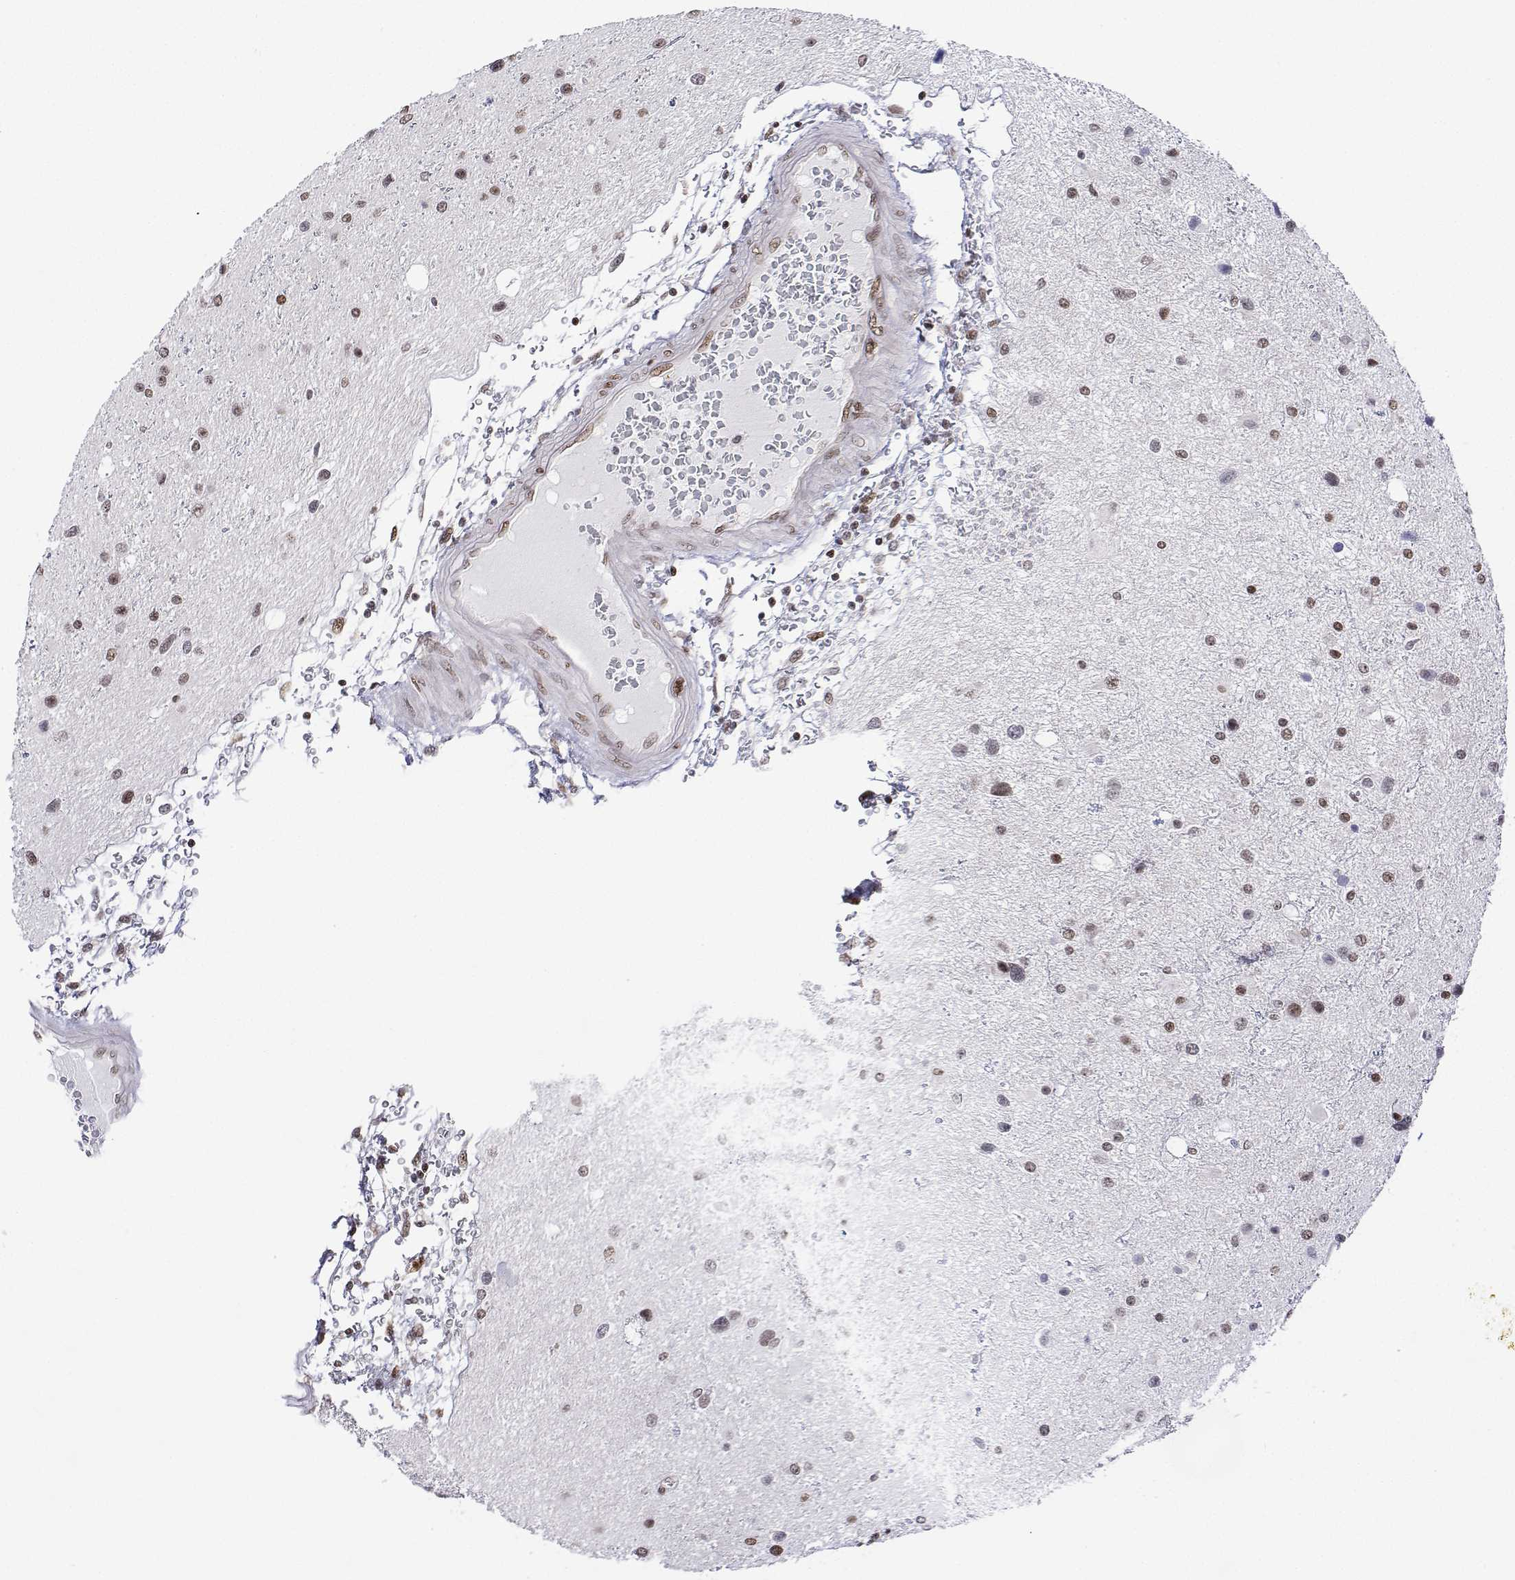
{"staining": {"intensity": "moderate", "quantity": "25%-75%", "location": "nuclear"}, "tissue": "glioma", "cell_type": "Tumor cells", "image_type": "cancer", "snomed": [{"axis": "morphology", "description": "Glioma, malignant, Low grade"}, {"axis": "topography", "description": "Brain"}], "caption": "Malignant low-grade glioma tissue displays moderate nuclear expression in about 25%-75% of tumor cells", "gene": "XPC", "patient": {"sex": "female", "age": 32}}